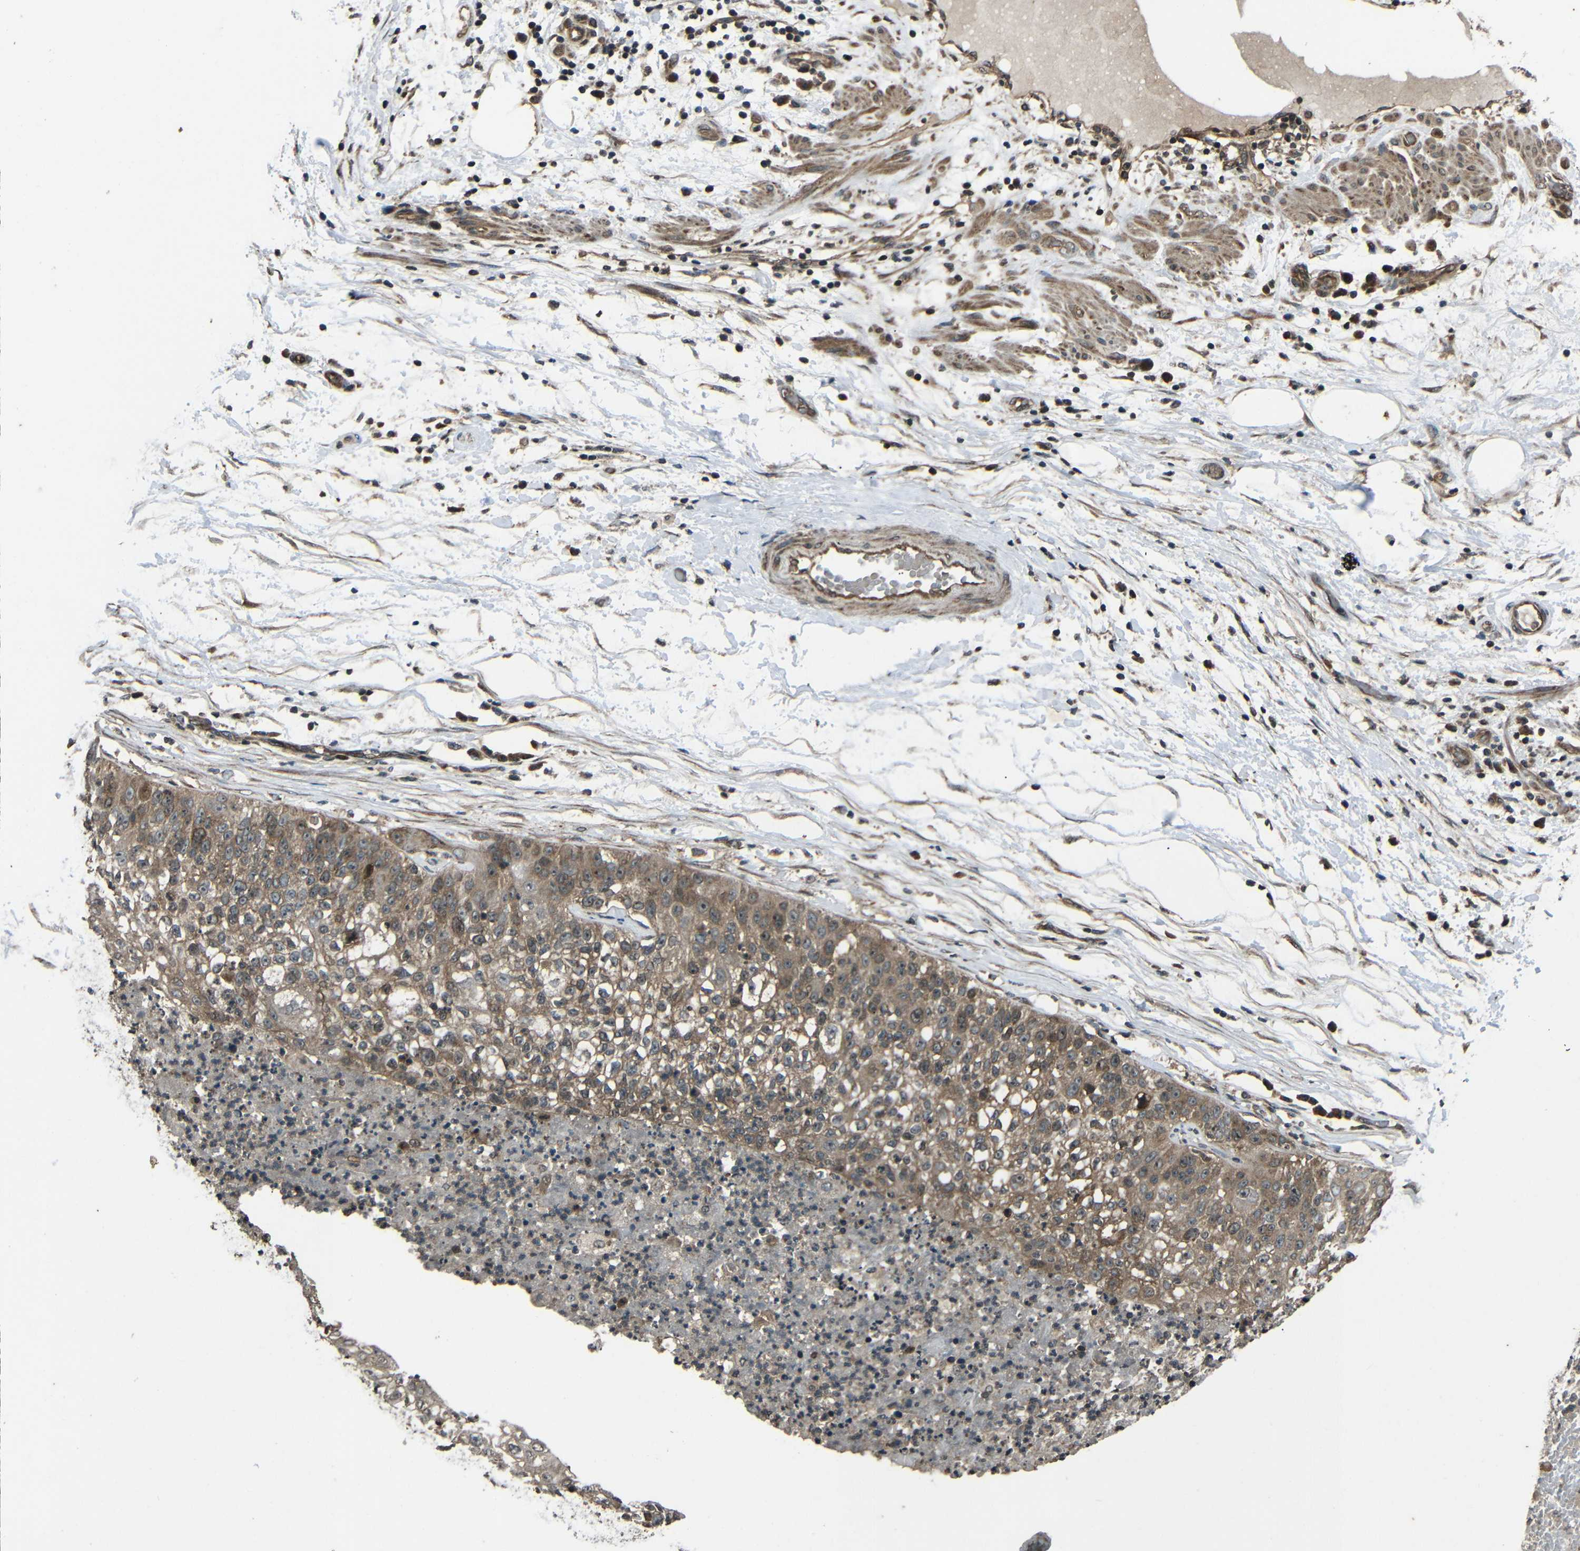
{"staining": {"intensity": "moderate", "quantity": ">75%", "location": "cytoplasmic/membranous,nuclear"}, "tissue": "lung cancer", "cell_type": "Tumor cells", "image_type": "cancer", "snomed": [{"axis": "morphology", "description": "Inflammation, NOS"}, {"axis": "morphology", "description": "Squamous cell carcinoma, NOS"}, {"axis": "topography", "description": "Lymph node"}, {"axis": "topography", "description": "Soft tissue"}, {"axis": "topography", "description": "Lung"}], "caption": "Immunohistochemical staining of human lung cancer shows medium levels of moderate cytoplasmic/membranous and nuclear protein staining in about >75% of tumor cells.", "gene": "PLK2", "patient": {"sex": "male", "age": 66}}